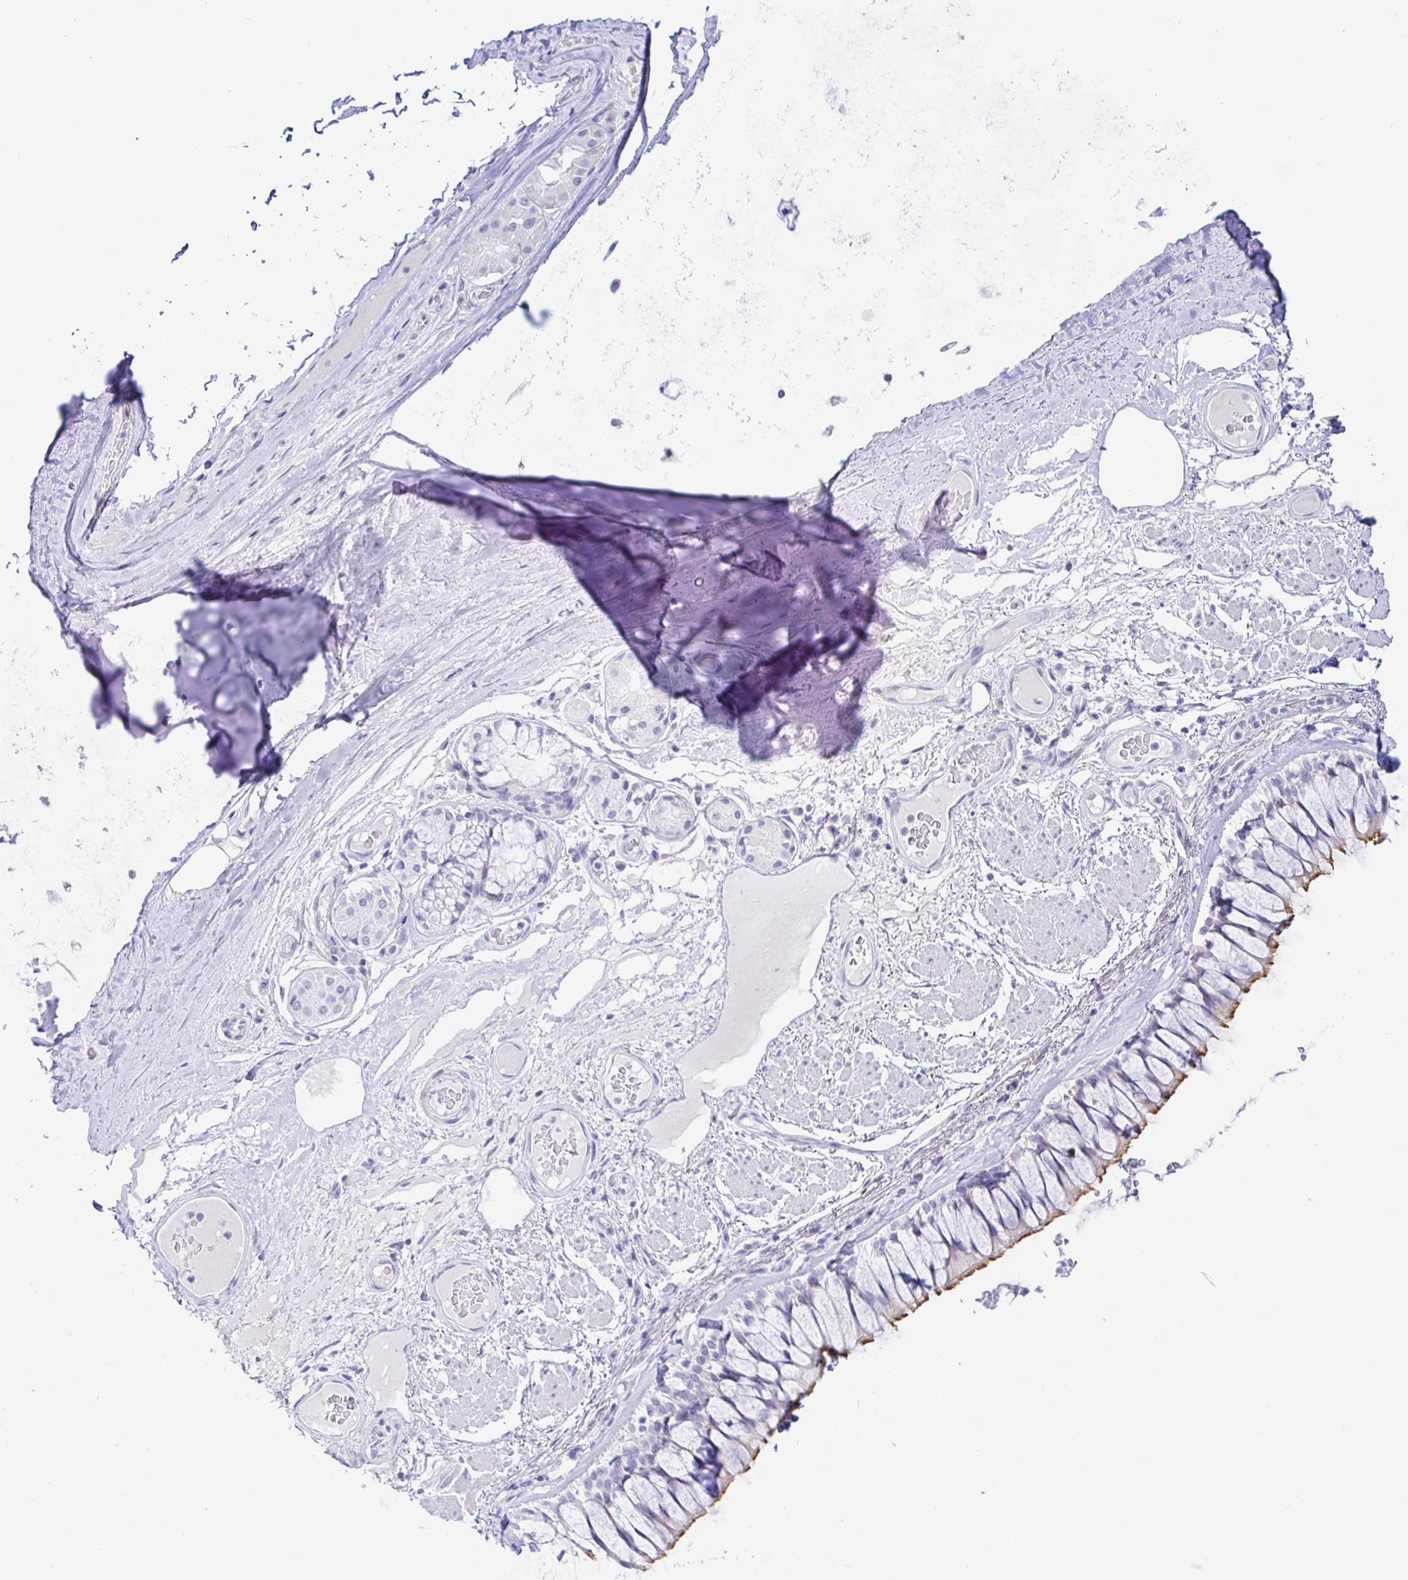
{"staining": {"intensity": "negative", "quantity": "none", "location": "none"}, "tissue": "adipose tissue", "cell_type": "Adipocytes", "image_type": "normal", "snomed": [{"axis": "morphology", "description": "Normal tissue, NOS"}, {"axis": "topography", "description": "Cartilage tissue"}, {"axis": "topography", "description": "Bronchus"}], "caption": "IHC photomicrograph of benign human adipose tissue stained for a protein (brown), which shows no positivity in adipocytes. (Brightfield microscopy of DAB (3,3'-diaminobenzidine) IHC at high magnification).", "gene": "PINLYP", "patient": {"sex": "male", "age": 64}}